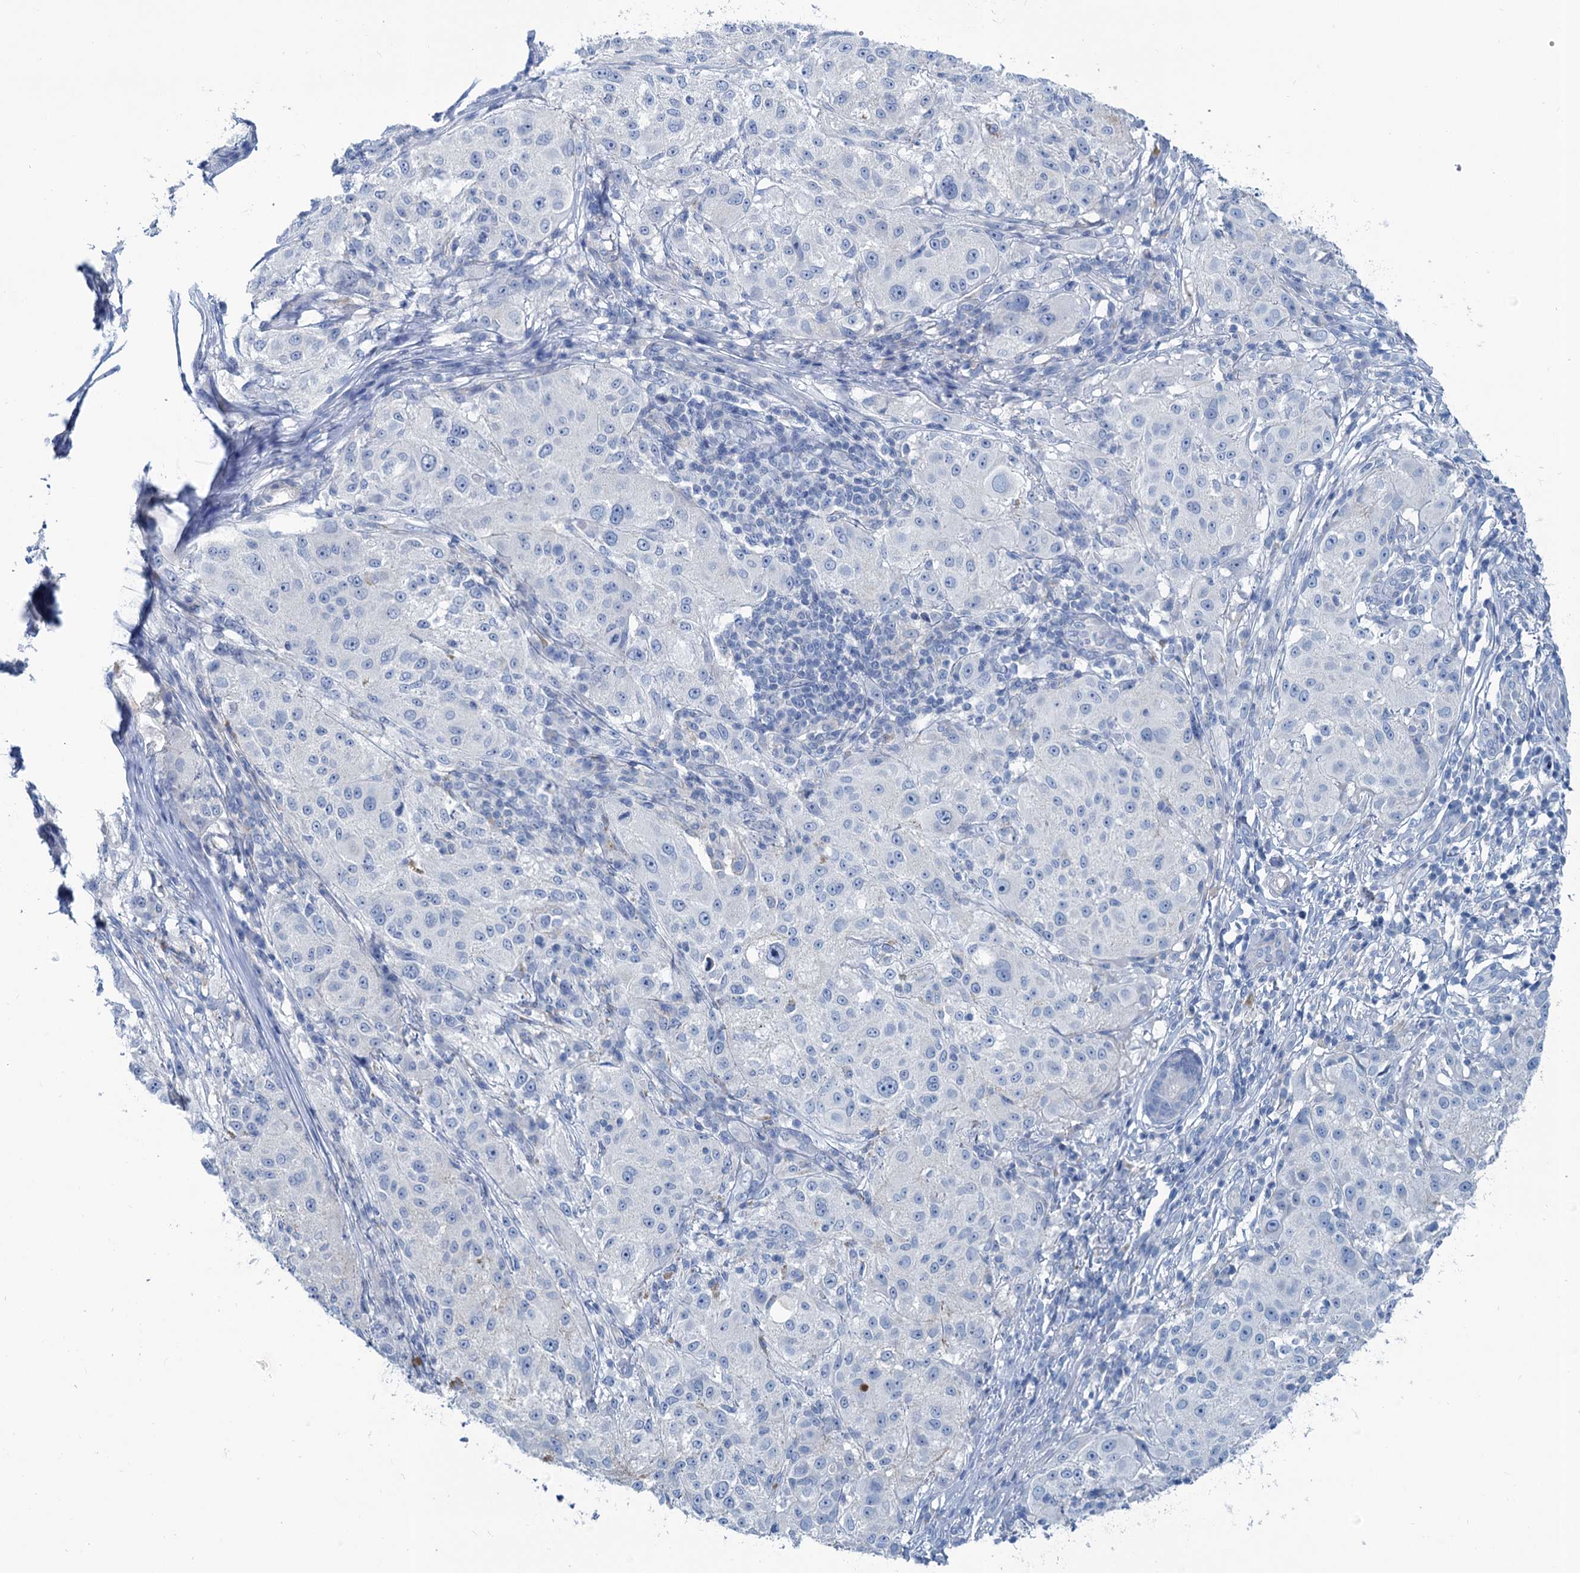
{"staining": {"intensity": "negative", "quantity": "none", "location": "none"}, "tissue": "melanoma", "cell_type": "Tumor cells", "image_type": "cancer", "snomed": [{"axis": "morphology", "description": "Necrosis, NOS"}, {"axis": "morphology", "description": "Malignant melanoma, NOS"}, {"axis": "topography", "description": "Skin"}], "caption": "High power microscopy image of an IHC image of malignant melanoma, revealing no significant positivity in tumor cells.", "gene": "SLC1A3", "patient": {"sex": "female", "age": 87}}